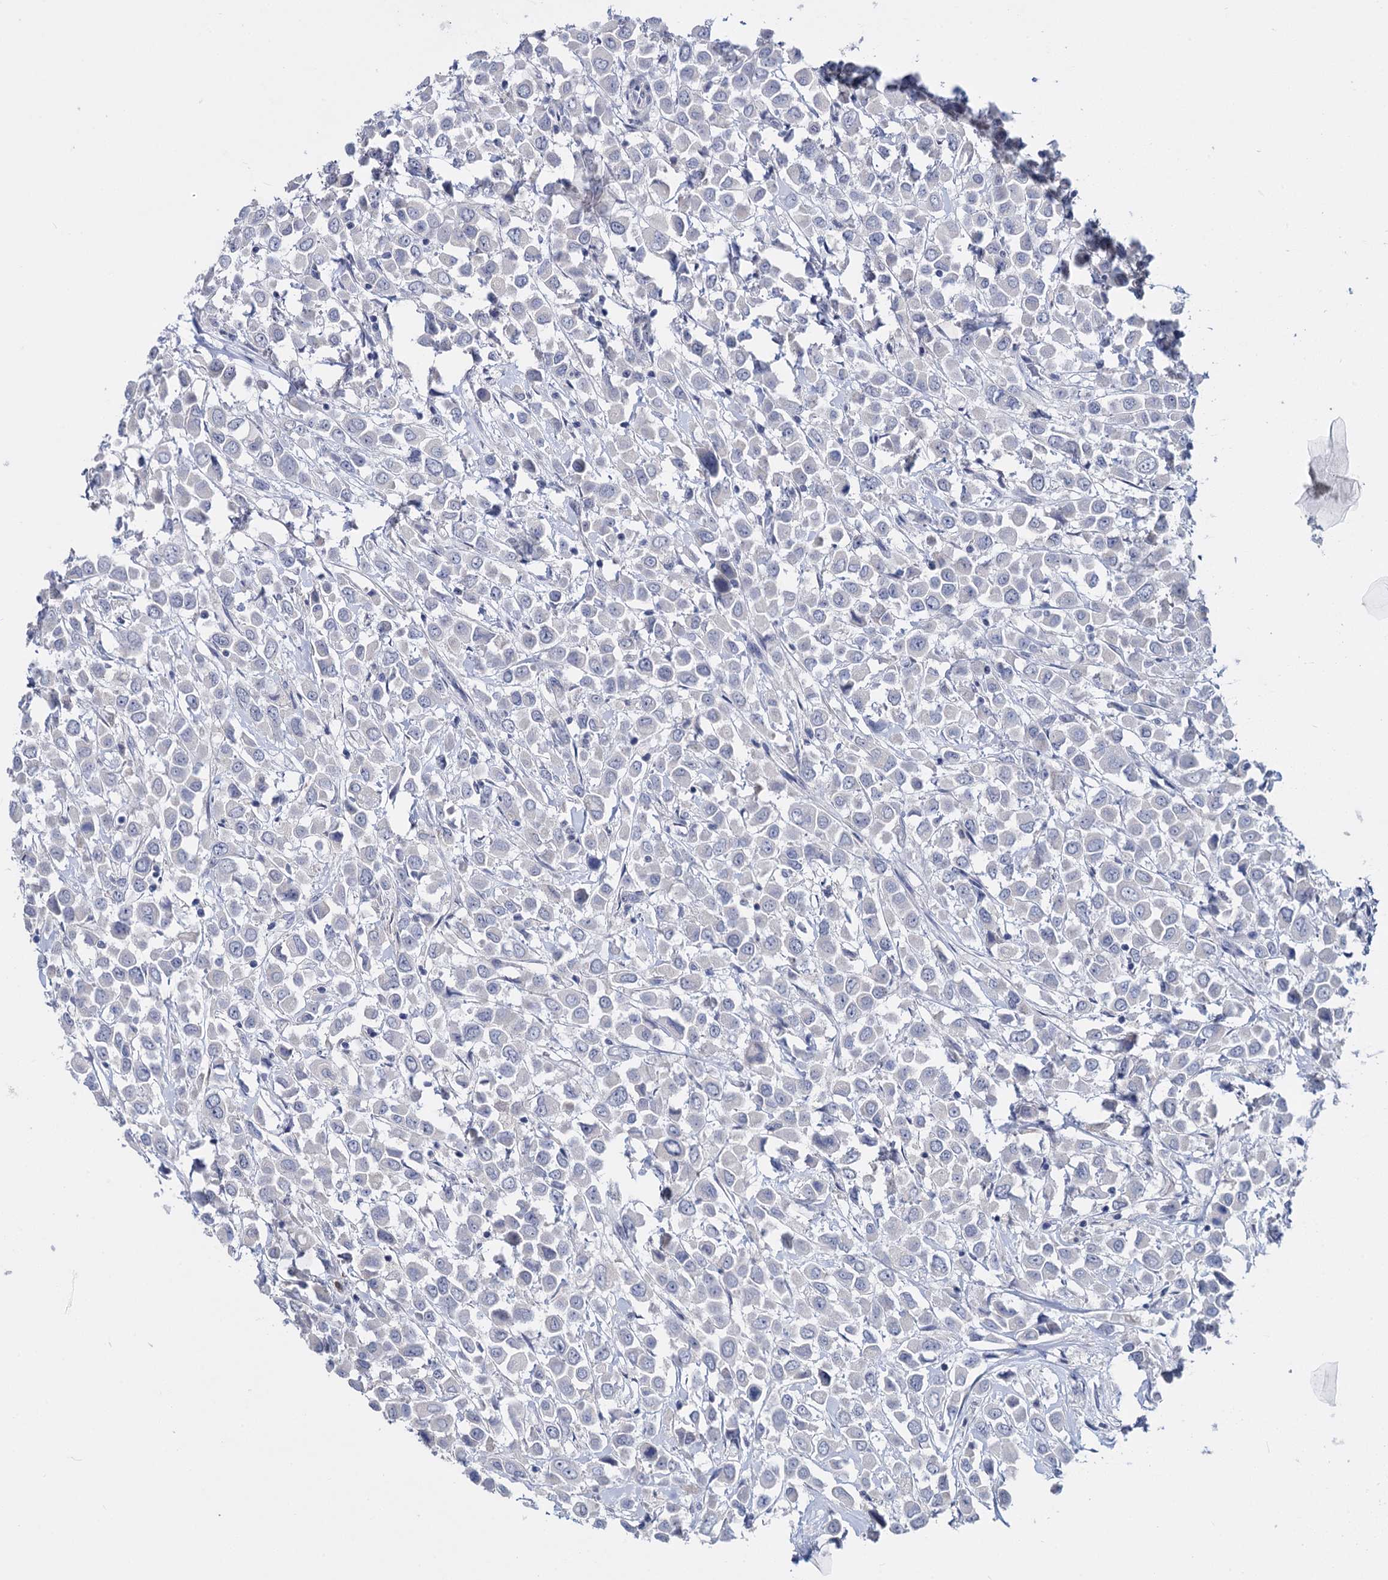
{"staining": {"intensity": "negative", "quantity": "none", "location": "none"}, "tissue": "breast cancer", "cell_type": "Tumor cells", "image_type": "cancer", "snomed": [{"axis": "morphology", "description": "Duct carcinoma"}, {"axis": "topography", "description": "Breast"}], "caption": "High magnification brightfield microscopy of intraductal carcinoma (breast) stained with DAB (brown) and counterstained with hematoxylin (blue): tumor cells show no significant staining.", "gene": "SFN", "patient": {"sex": "female", "age": 61}}